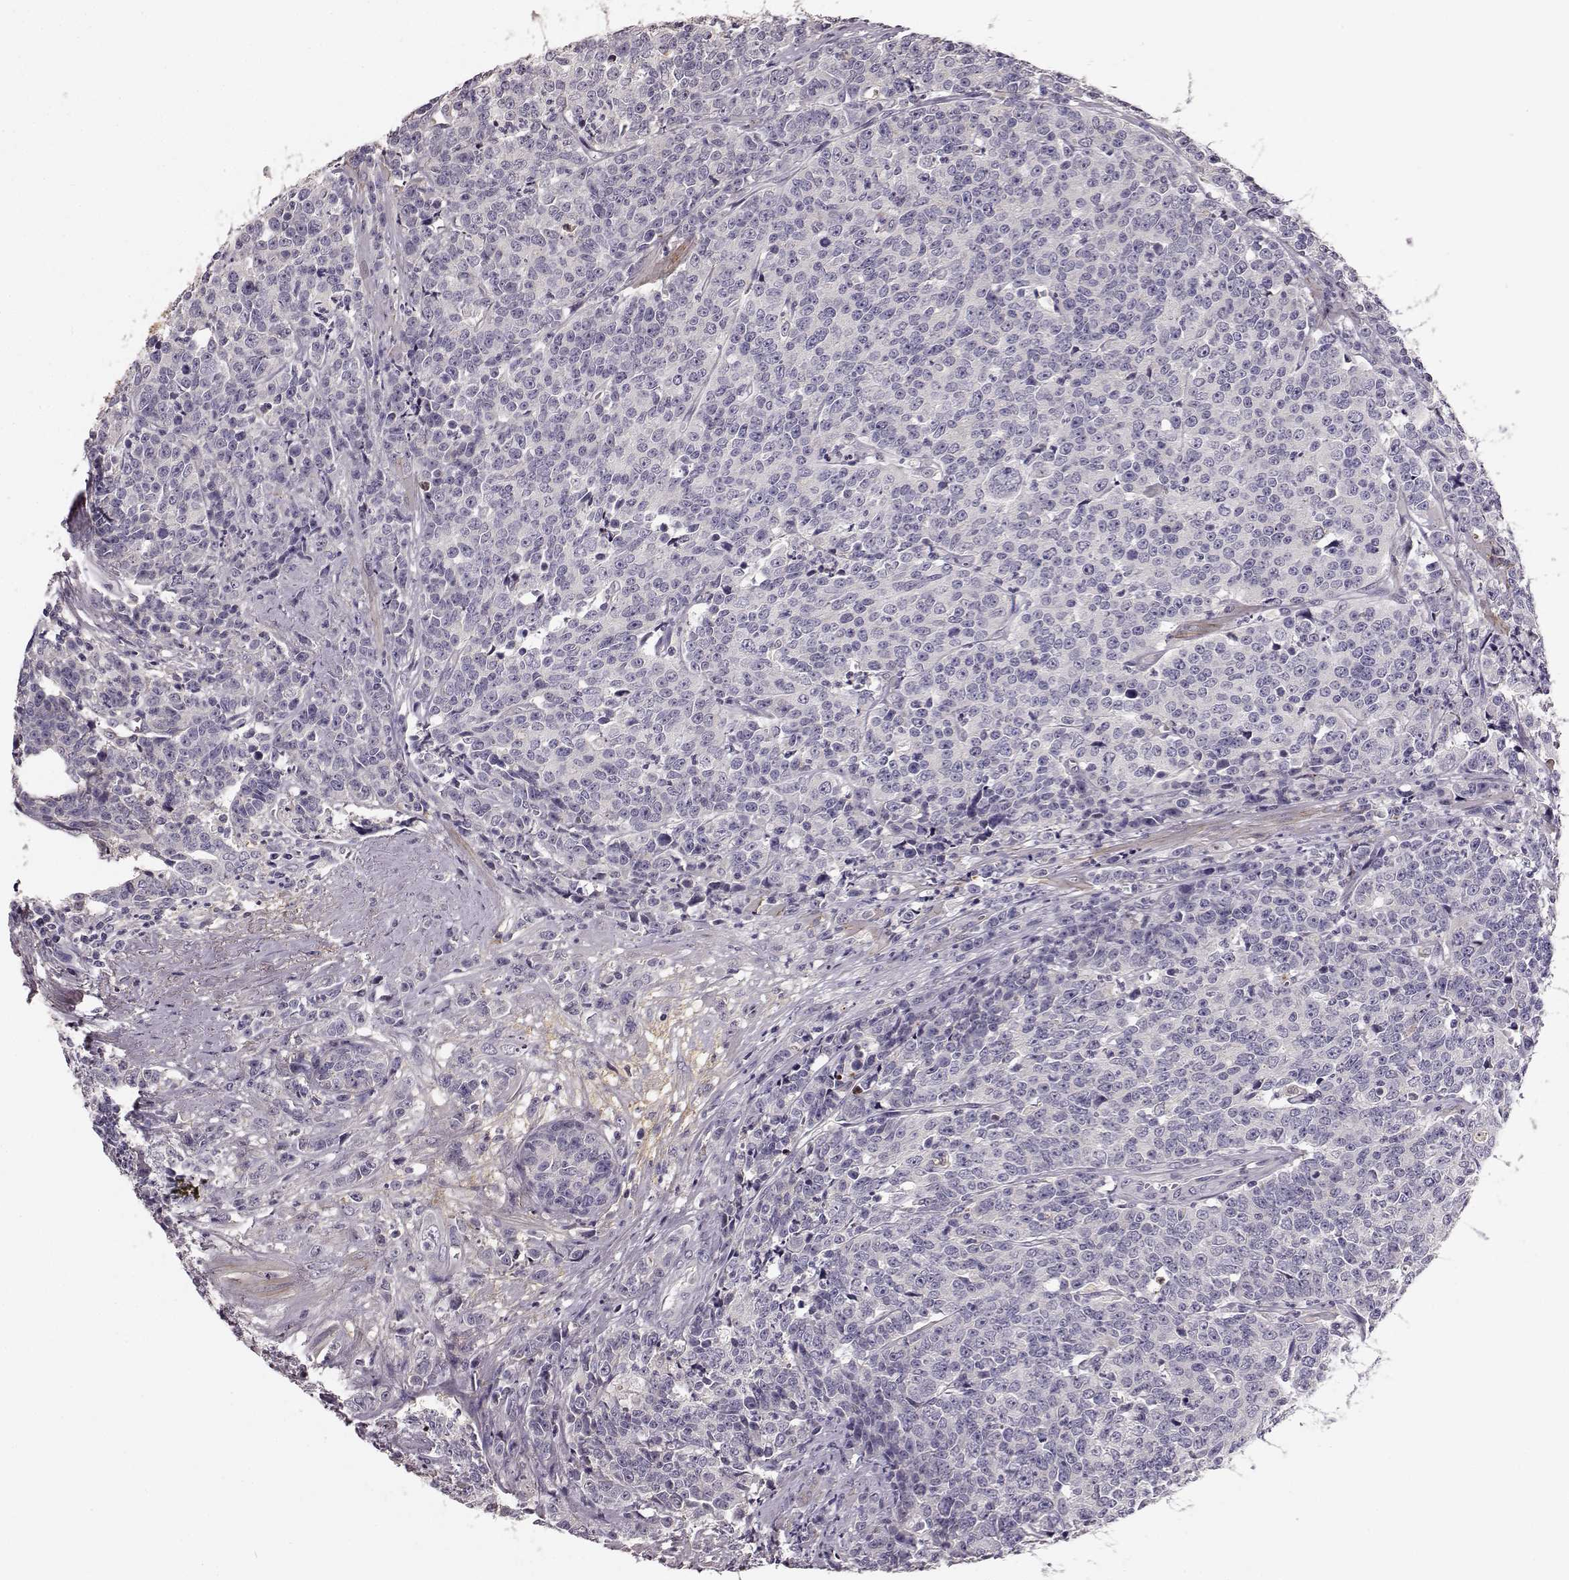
{"staining": {"intensity": "negative", "quantity": "none", "location": "none"}, "tissue": "prostate cancer", "cell_type": "Tumor cells", "image_type": "cancer", "snomed": [{"axis": "morphology", "description": "Adenocarcinoma, NOS"}, {"axis": "topography", "description": "Prostate"}], "caption": "IHC micrograph of prostate cancer stained for a protein (brown), which demonstrates no positivity in tumor cells. (DAB (3,3'-diaminobenzidine) immunohistochemistry with hematoxylin counter stain).", "gene": "YJEFN3", "patient": {"sex": "male", "age": 67}}